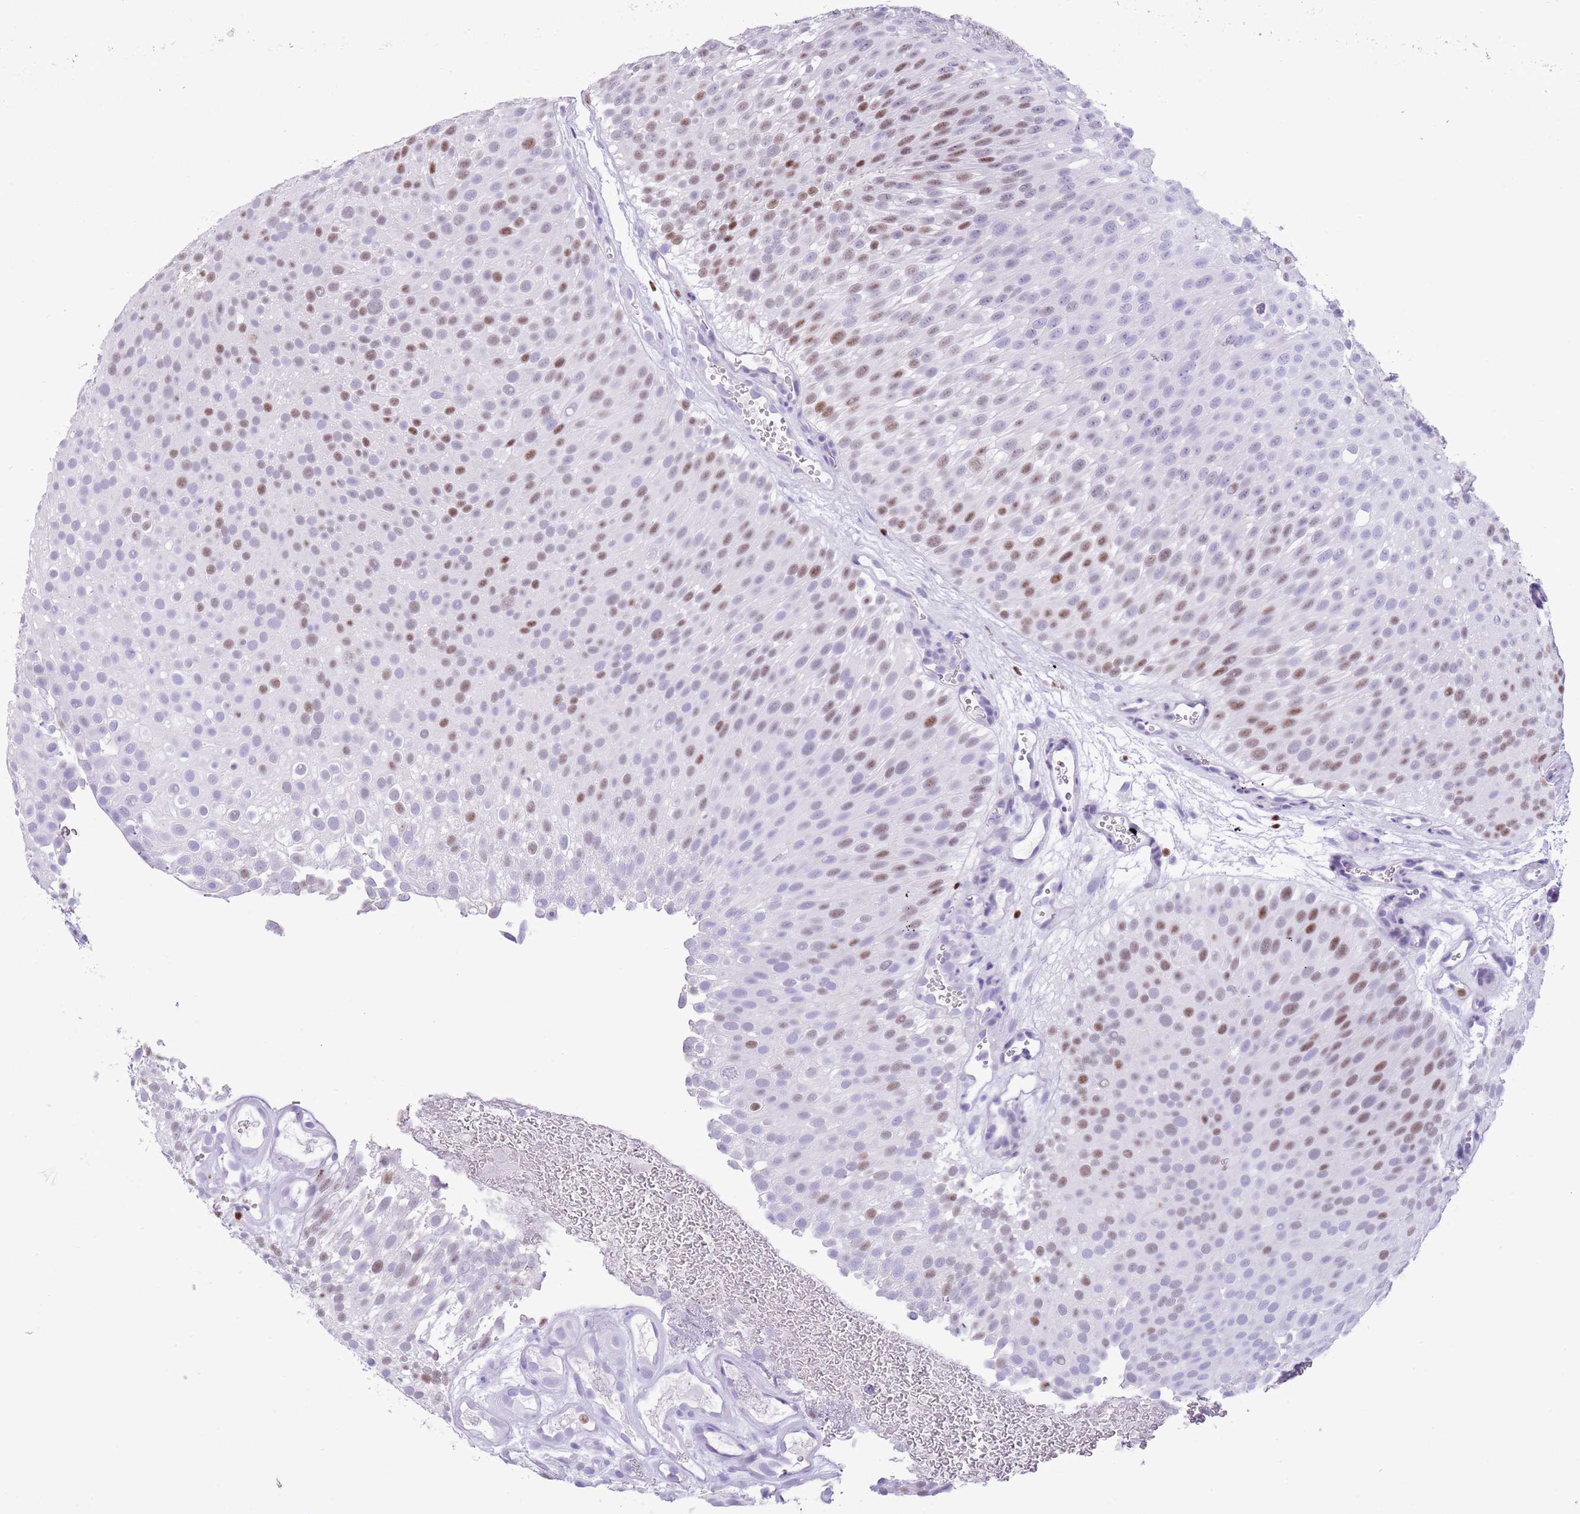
{"staining": {"intensity": "moderate", "quantity": "<25%", "location": "nuclear"}, "tissue": "urothelial cancer", "cell_type": "Tumor cells", "image_type": "cancer", "snomed": [{"axis": "morphology", "description": "Urothelial carcinoma, Low grade"}, {"axis": "topography", "description": "Urinary bladder"}], "caption": "A high-resolution histopathology image shows immunohistochemistry (IHC) staining of urothelial cancer, which reveals moderate nuclear expression in about <25% of tumor cells. Using DAB (3,3'-diaminobenzidine) (brown) and hematoxylin (blue) stains, captured at high magnification using brightfield microscopy.", "gene": "BCL11B", "patient": {"sex": "male", "age": 78}}